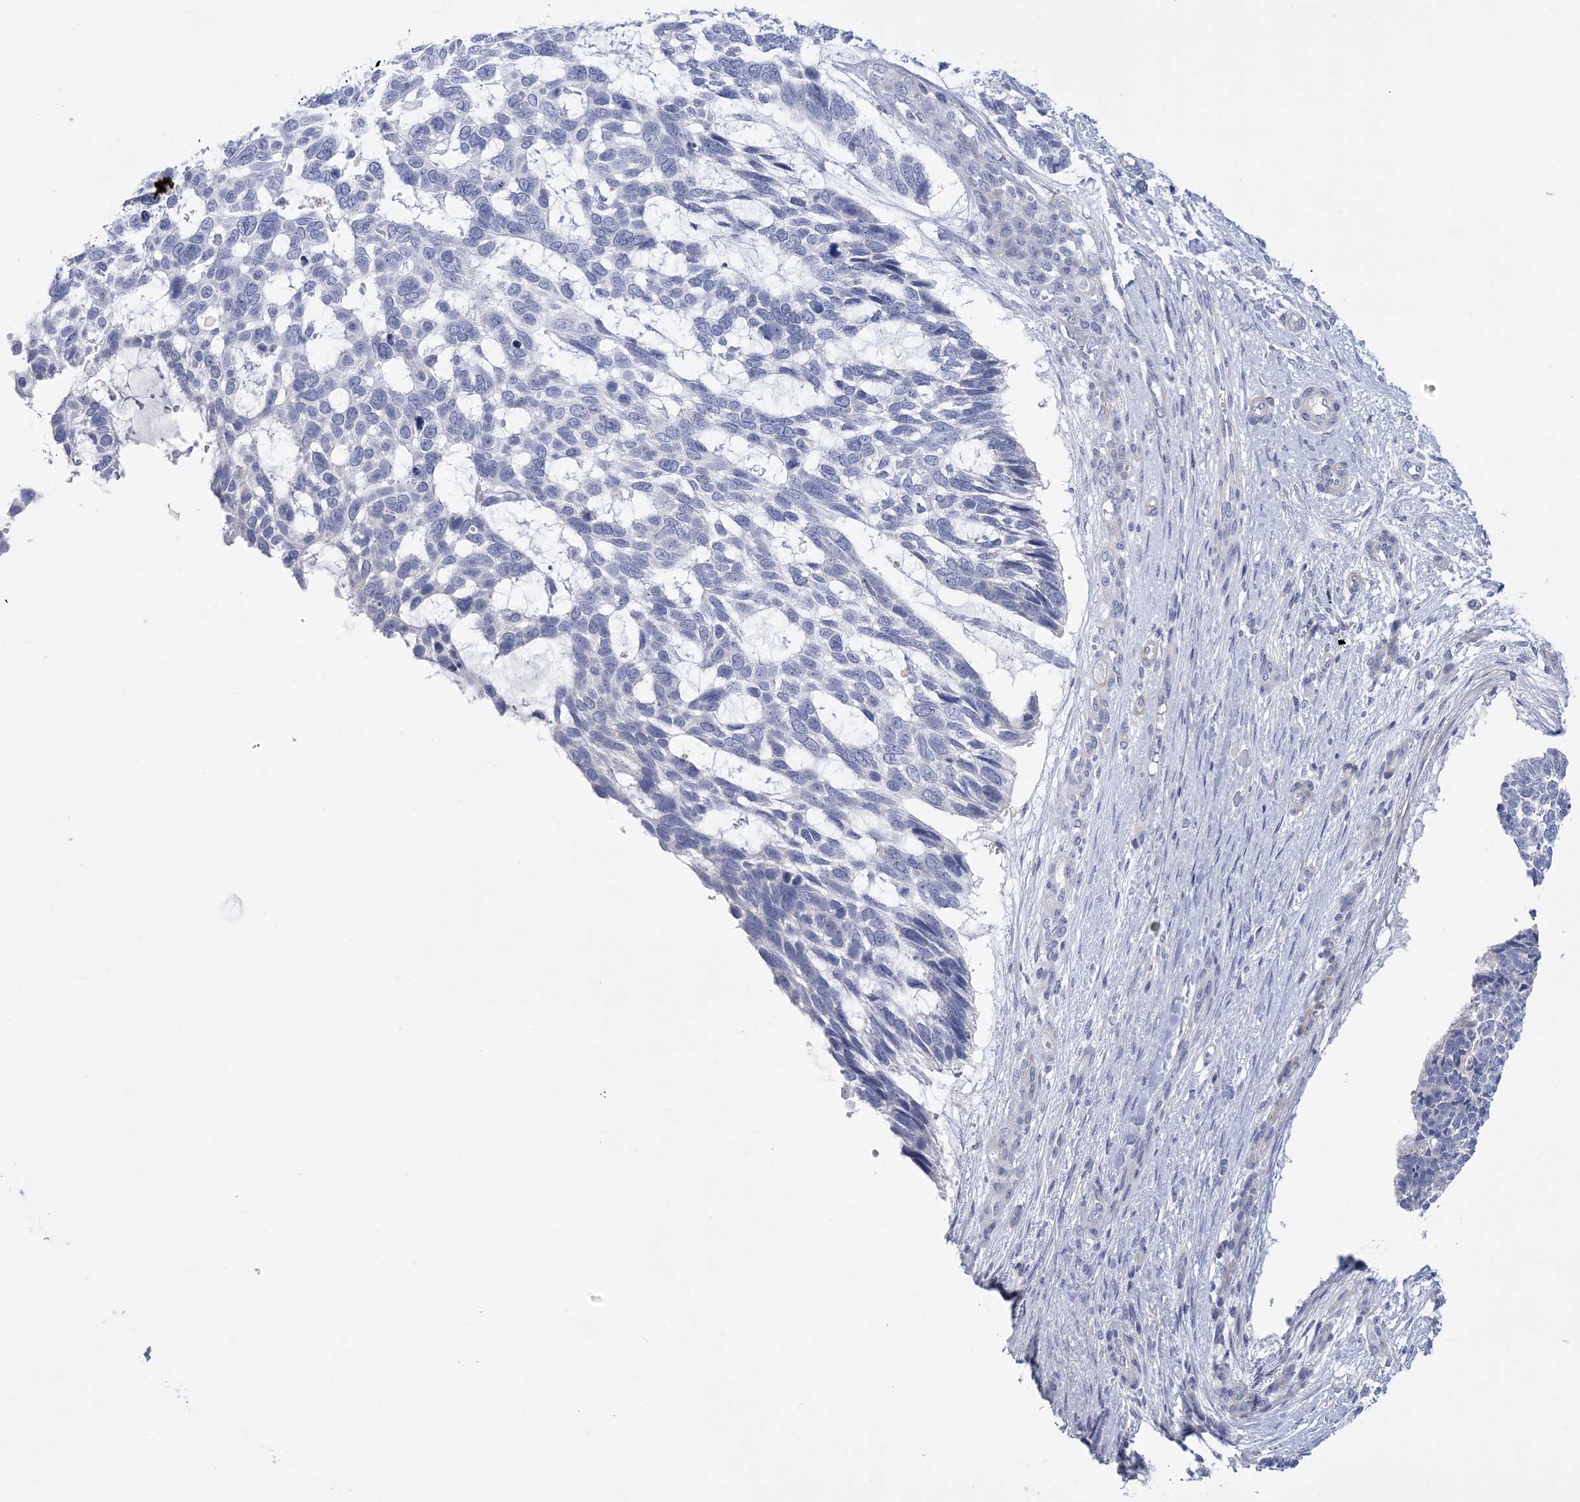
{"staining": {"intensity": "negative", "quantity": "none", "location": "none"}, "tissue": "skin cancer", "cell_type": "Tumor cells", "image_type": "cancer", "snomed": [{"axis": "morphology", "description": "Basal cell carcinoma"}, {"axis": "topography", "description": "Skin"}], "caption": "Skin basal cell carcinoma stained for a protein using immunohistochemistry displays no positivity tumor cells.", "gene": "ARSJ", "patient": {"sex": "male", "age": 88}}